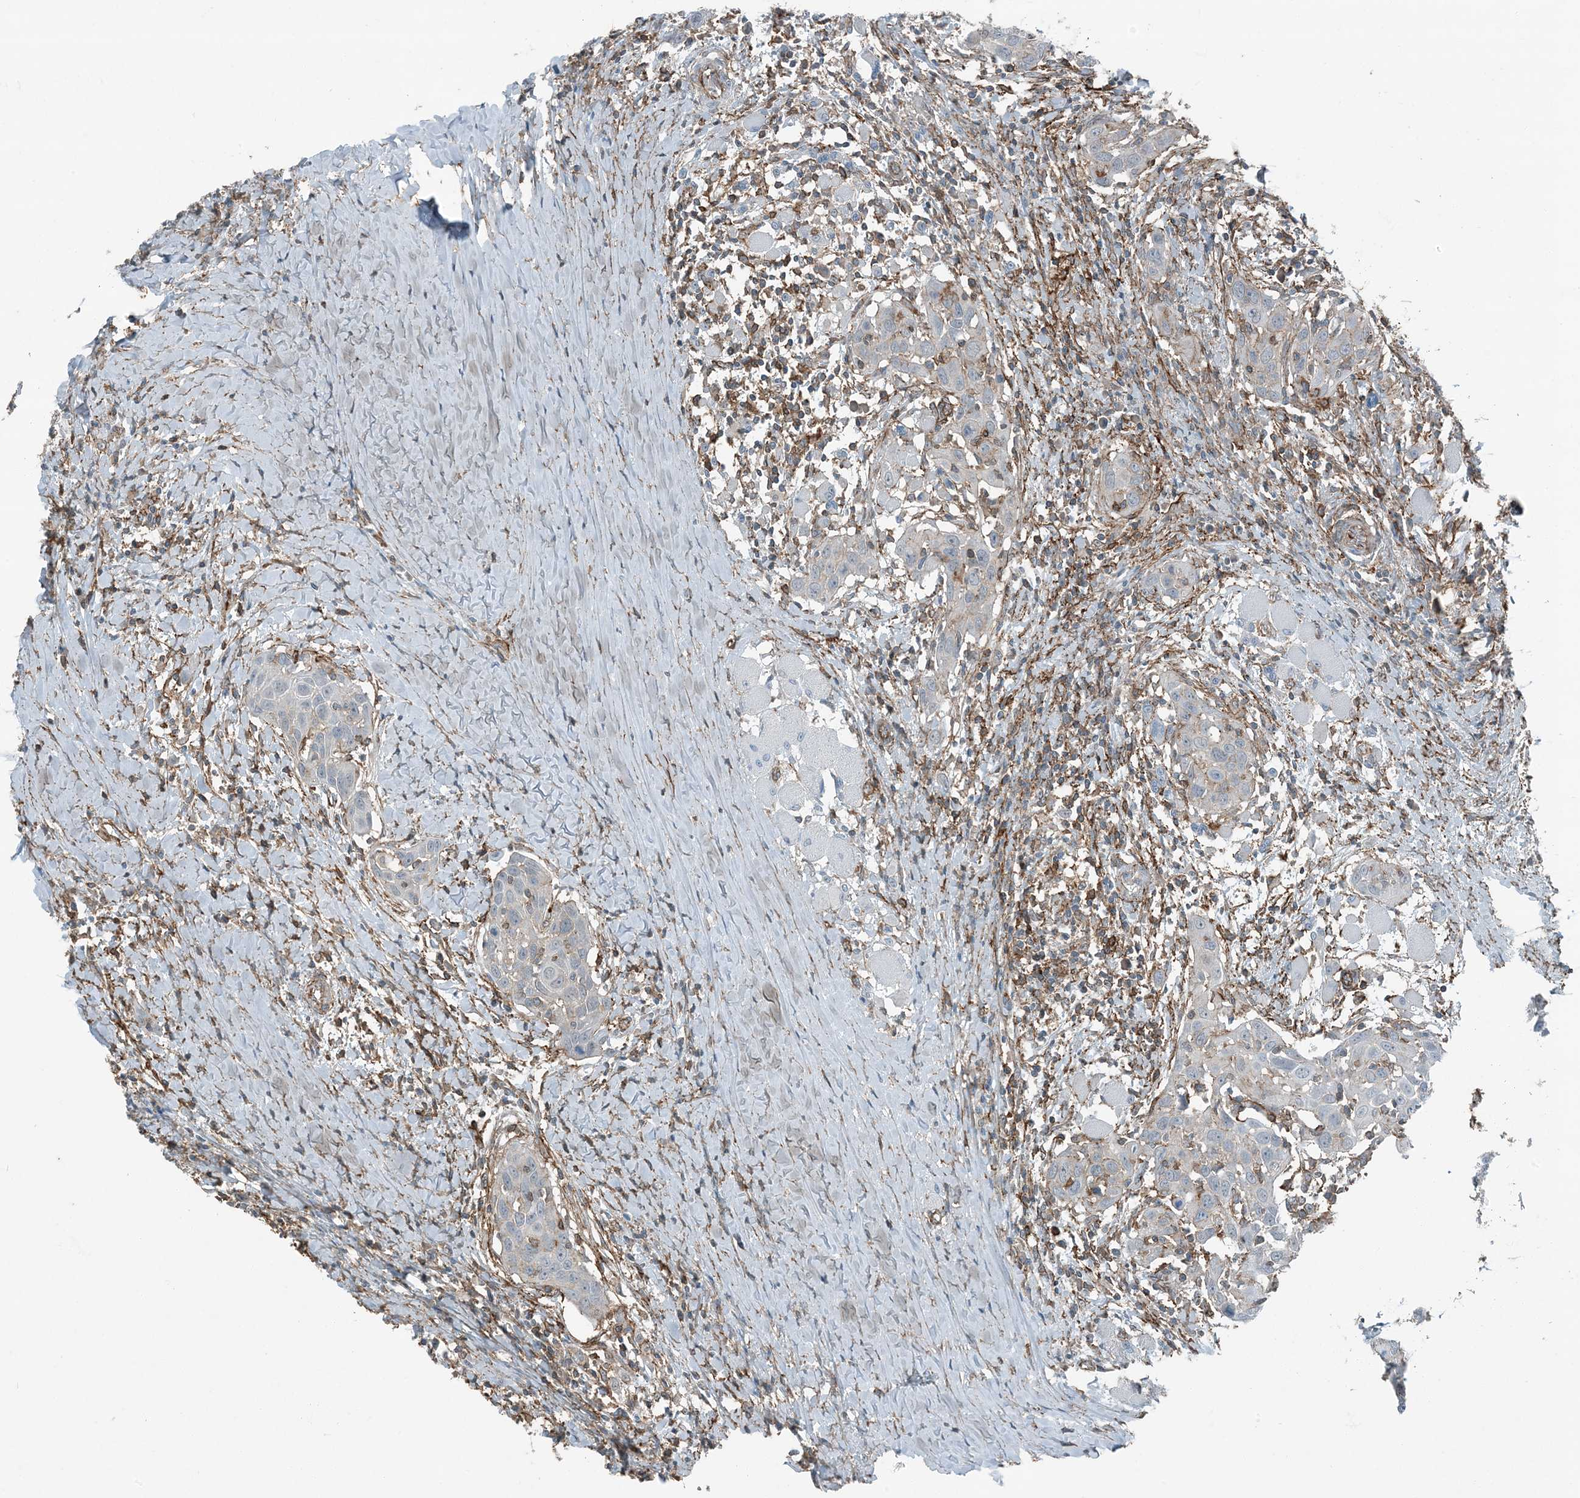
{"staining": {"intensity": "negative", "quantity": "none", "location": "none"}, "tissue": "head and neck cancer", "cell_type": "Tumor cells", "image_type": "cancer", "snomed": [{"axis": "morphology", "description": "Squamous cell carcinoma, NOS"}, {"axis": "topography", "description": "Oral tissue"}, {"axis": "topography", "description": "Head-Neck"}], "caption": "There is no significant expression in tumor cells of head and neck cancer. (DAB immunohistochemistry (IHC) with hematoxylin counter stain).", "gene": "APOBEC3C", "patient": {"sex": "female", "age": 50}}